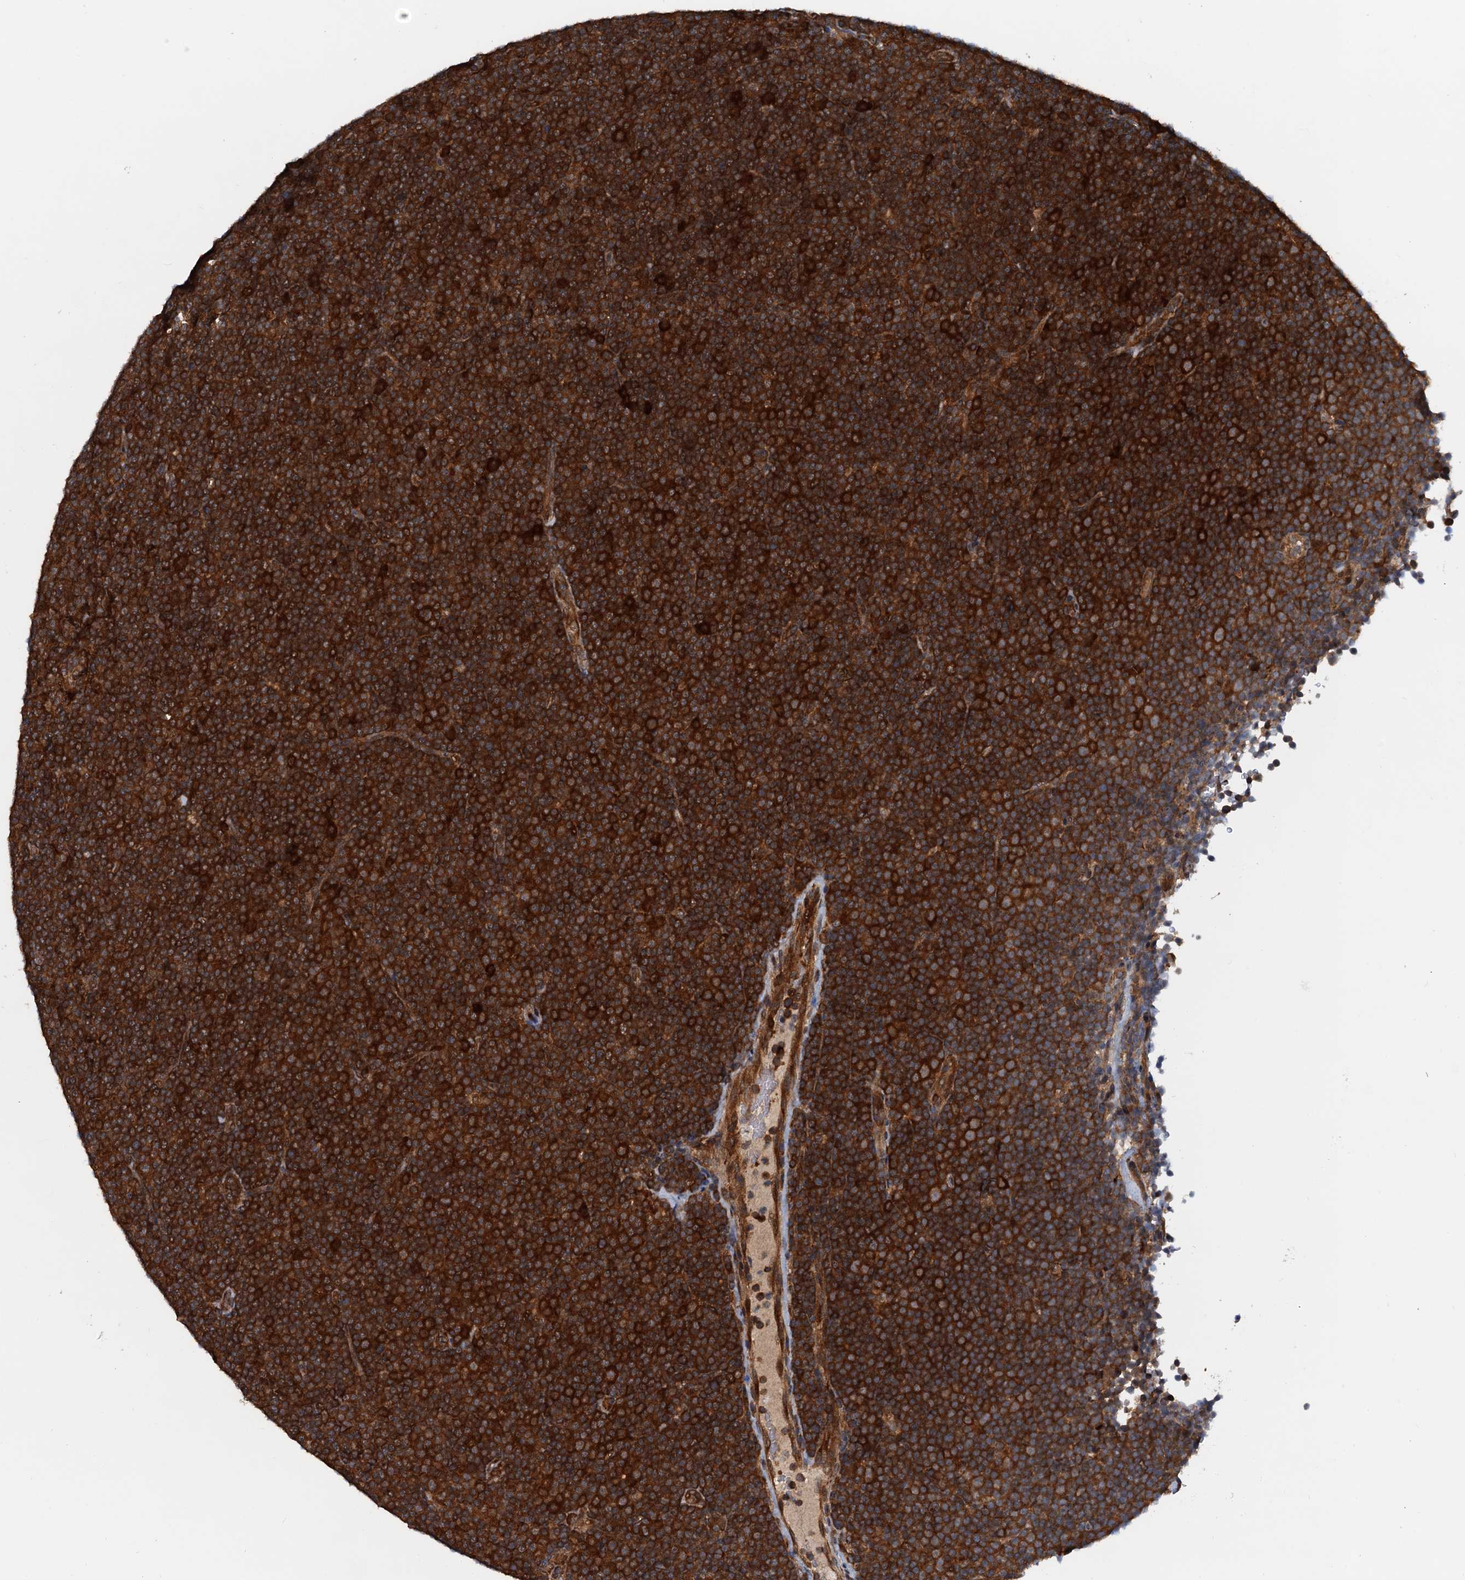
{"staining": {"intensity": "strong", "quantity": ">75%", "location": "cytoplasmic/membranous"}, "tissue": "lymphoma", "cell_type": "Tumor cells", "image_type": "cancer", "snomed": [{"axis": "morphology", "description": "Malignant lymphoma, non-Hodgkin's type, Low grade"}, {"axis": "topography", "description": "Lymph node"}], "caption": "Tumor cells exhibit high levels of strong cytoplasmic/membranous staining in about >75% of cells in lymphoma.", "gene": "AAGAB", "patient": {"sex": "female", "age": 67}}